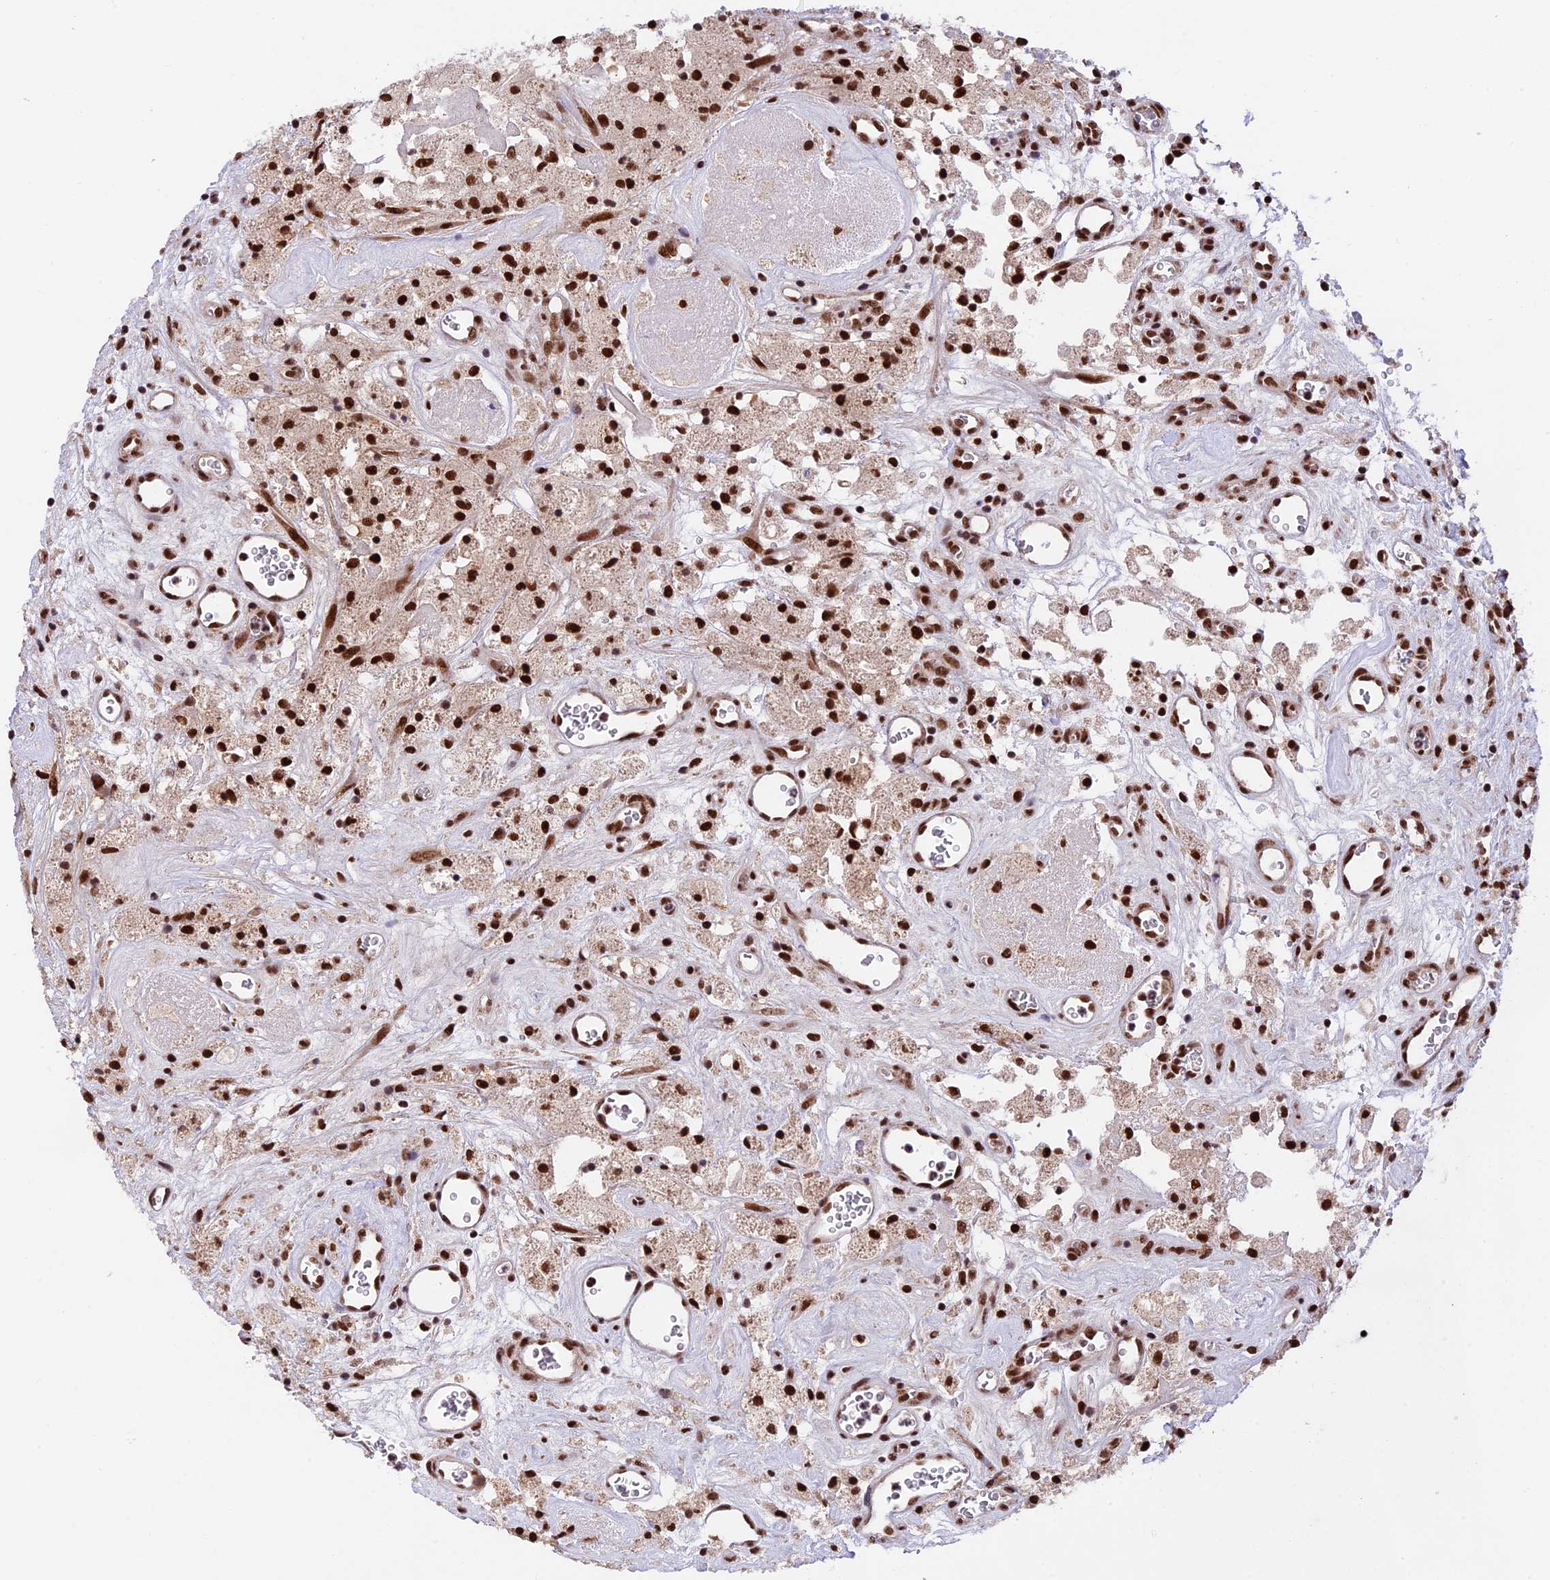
{"staining": {"intensity": "strong", "quantity": ">75%", "location": "nuclear"}, "tissue": "glioma", "cell_type": "Tumor cells", "image_type": "cancer", "snomed": [{"axis": "morphology", "description": "Glioma, malignant, High grade"}, {"axis": "topography", "description": "Brain"}], "caption": "A brown stain highlights strong nuclear staining of a protein in human malignant glioma (high-grade) tumor cells.", "gene": "RAMAC", "patient": {"sex": "male", "age": 76}}